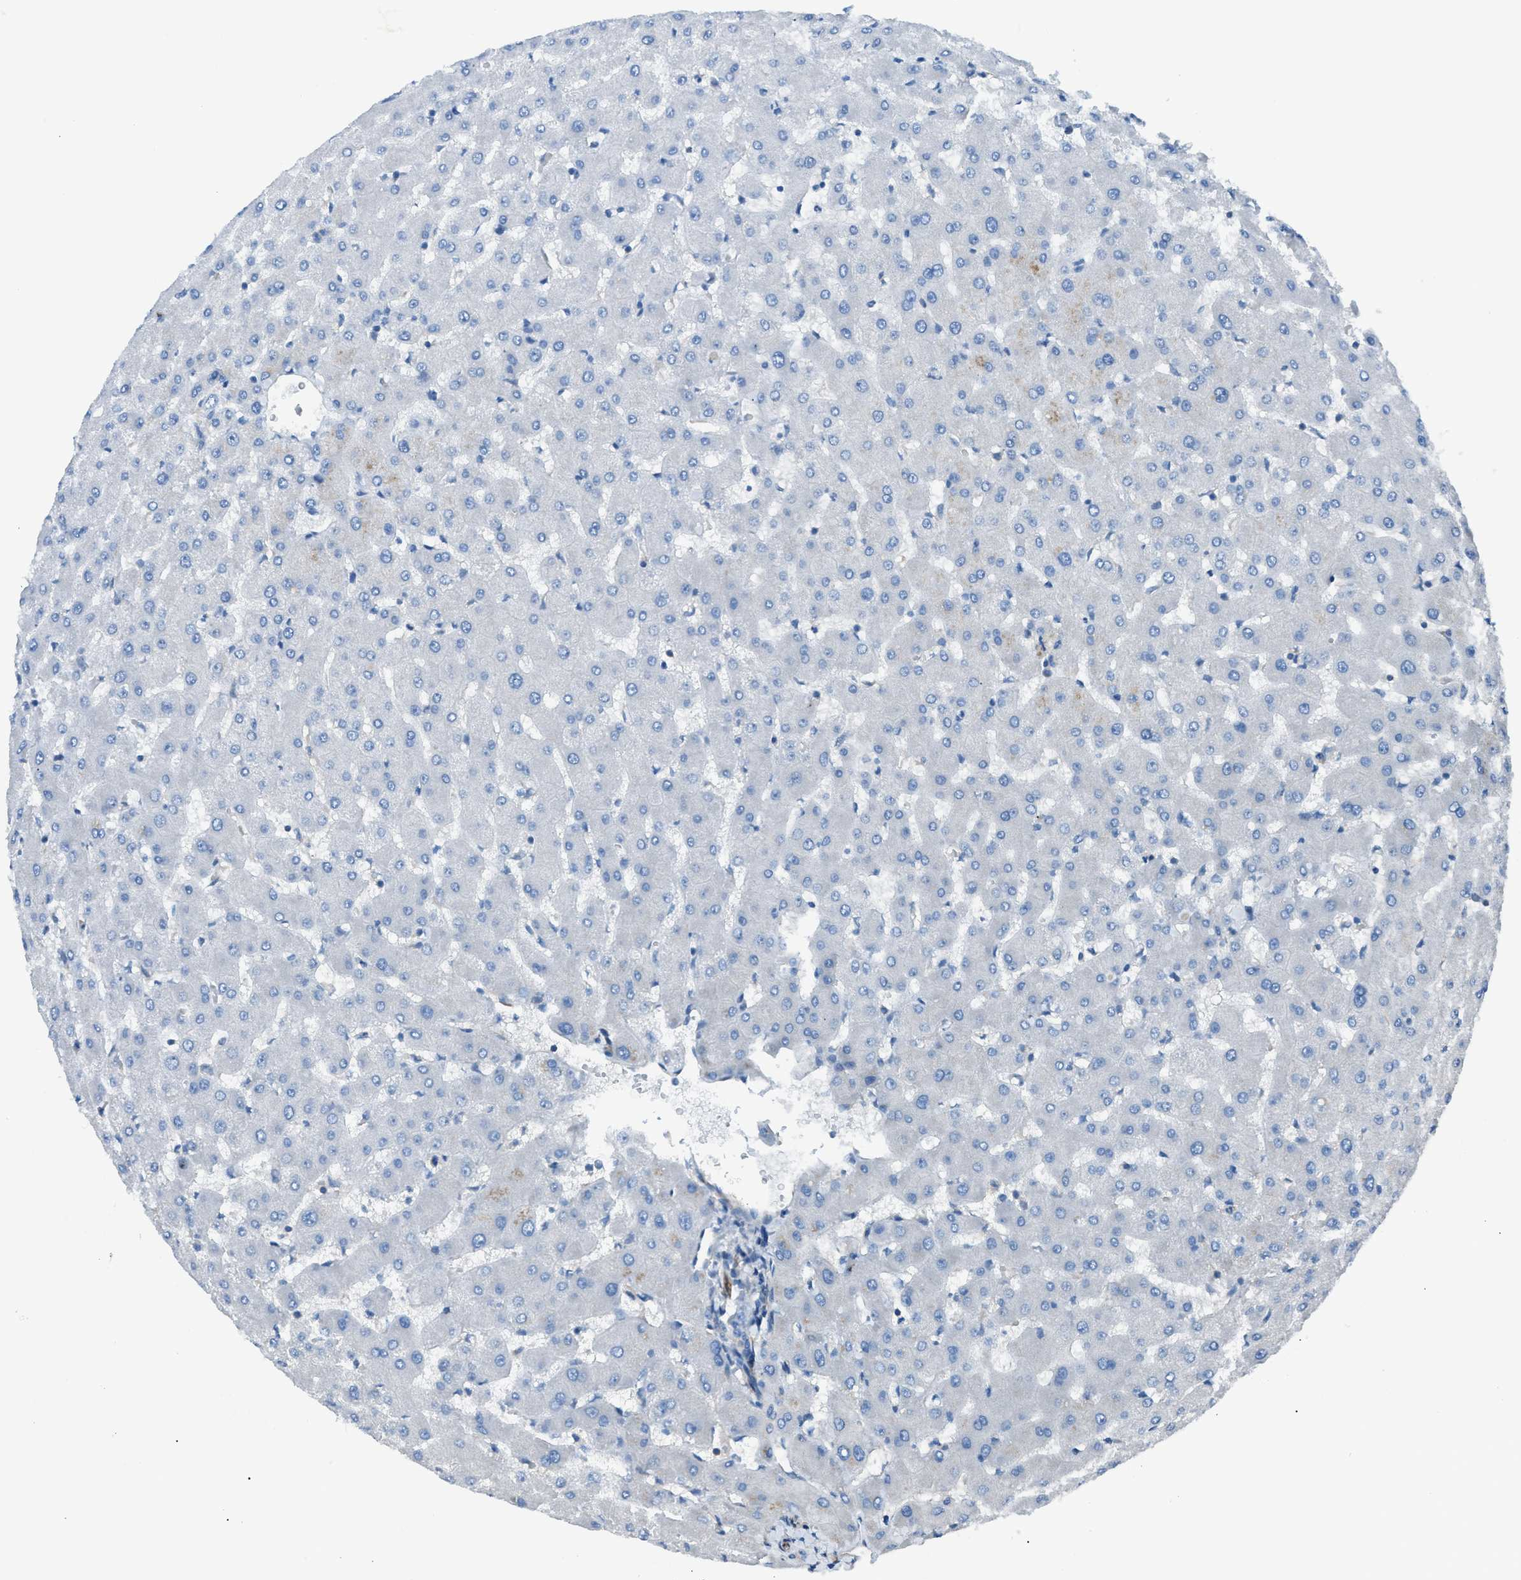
{"staining": {"intensity": "weak", "quantity": "25%-75%", "location": "cytoplasmic/membranous"}, "tissue": "liver", "cell_type": "Cholangiocytes", "image_type": "normal", "snomed": [{"axis": "morphology", "description": "Normal tissue, NOS"}, {"axis": "topography", "description": "Liver"}], "caption": "Human liver stained for a protein (brown) reveals weak cytoplasmic/membranous positive positivity in approximately 25%-75% of cholangiocytes.", "gene": "CABP7", "patient": {"sex": "female", "age": 63}}